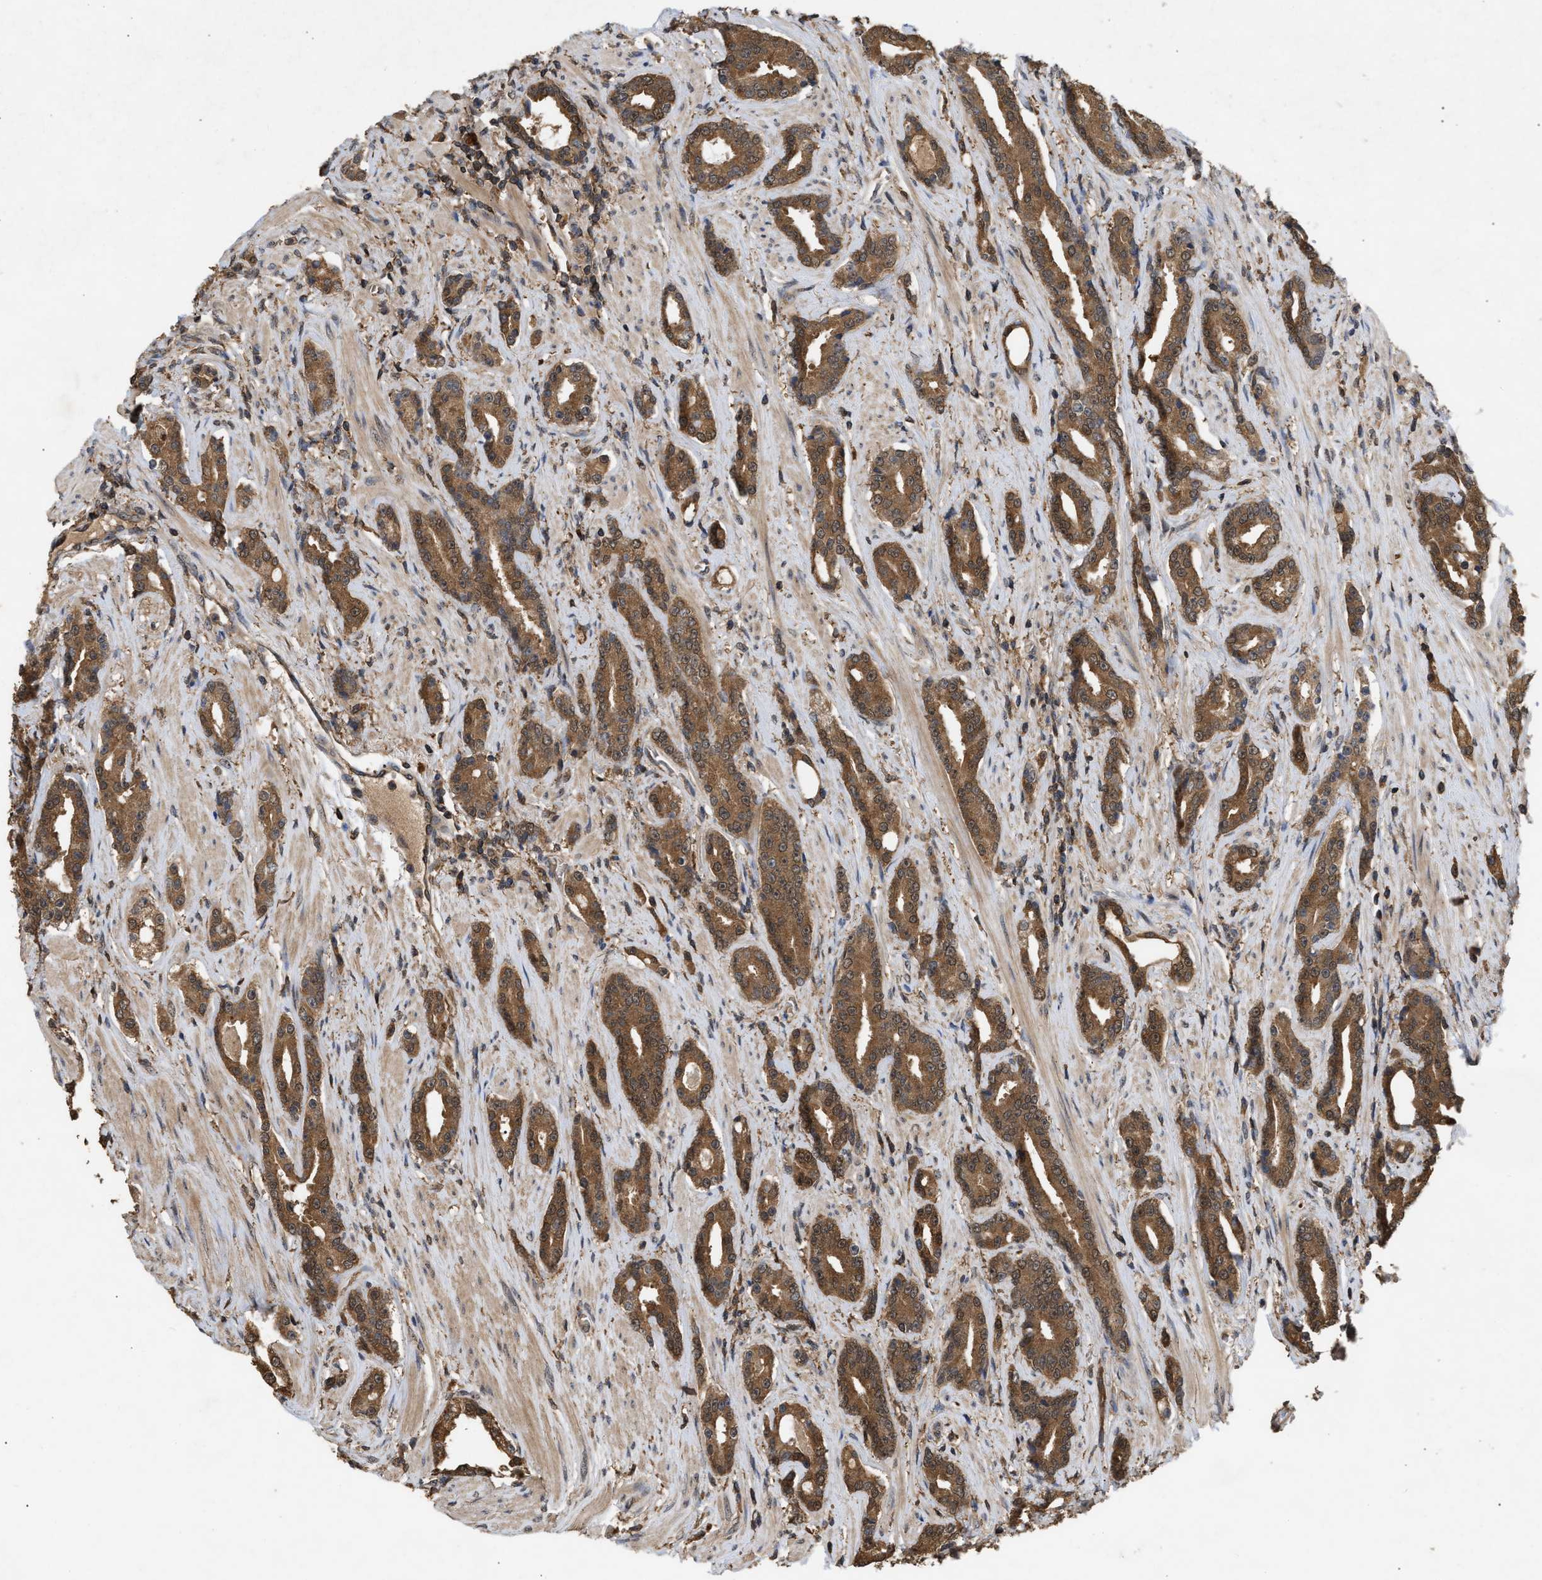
{"staining": {"intensity": "moderate", "quantity": ">75%", "location": "cytoplasmic/membranous,nuclear"}, "tissue": "prostate cancer", "cell_type": "Tumor cells", "image_type": "cancer", "snomed": [{"axis": "morphology", "description": "Adenocarcinoma, High grade"}, {"axis": "topography", "description": "Prostate"}], "caption": "There is medium levels of moderate cytoplasmic/membranous and nuclear positivity in tumor cells of high-grade adenocarcinoma (prostate), as demonstrated by immunohistochemical staining (brown color).", "gene": "FITM1", "patient": {"sex": "male", "age": 71}}